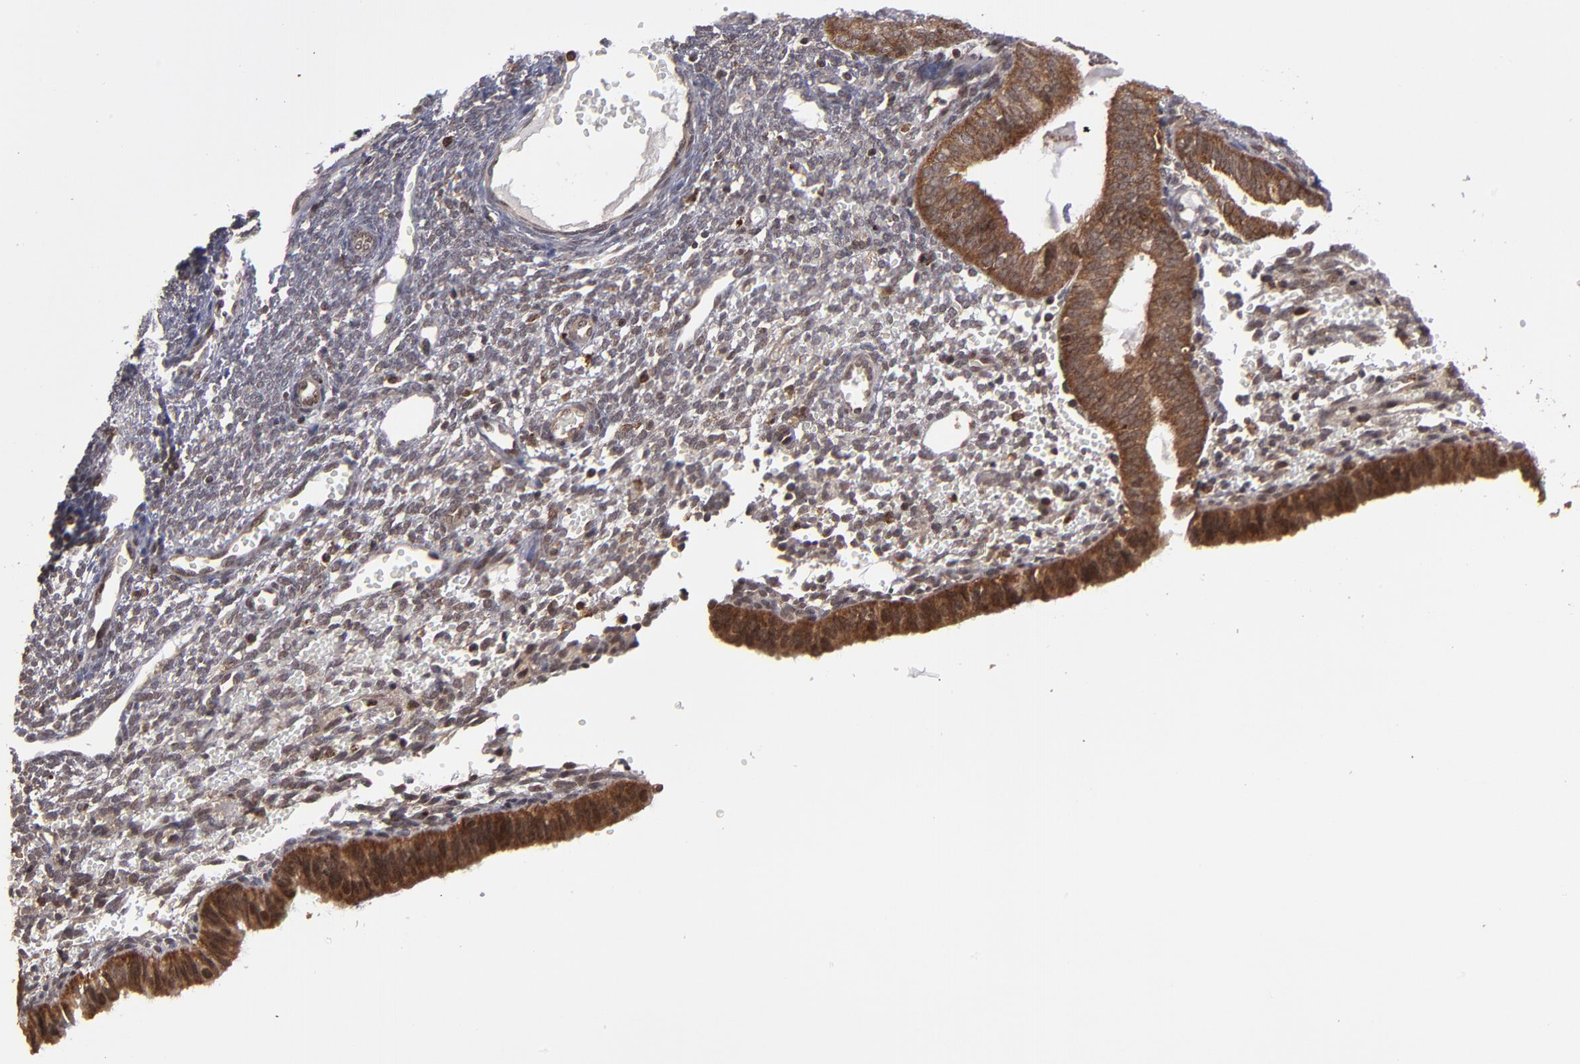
{"staining": {"intensity": "weak", "quantity": "25%-75%", "location": "cytoplasmic/membranous"}, "tissue": "endometrium", "cell_type": "Cells in endometrial stroma", "image_type": "normal", "snomed": [{"axis": "morphology", "description": "Normal tissue, NOS"}, {"axis": "topography", "description": "Endometrium"}], "caption": "The image displays immunohistochemical staining of benign endometrium. There is weak cytoplasmic/membranous expression is seen in about 25%-75% of cells in endometrial stroma.", "gene": "RGS6", "patient": {"sex": "female", "age": 61}}